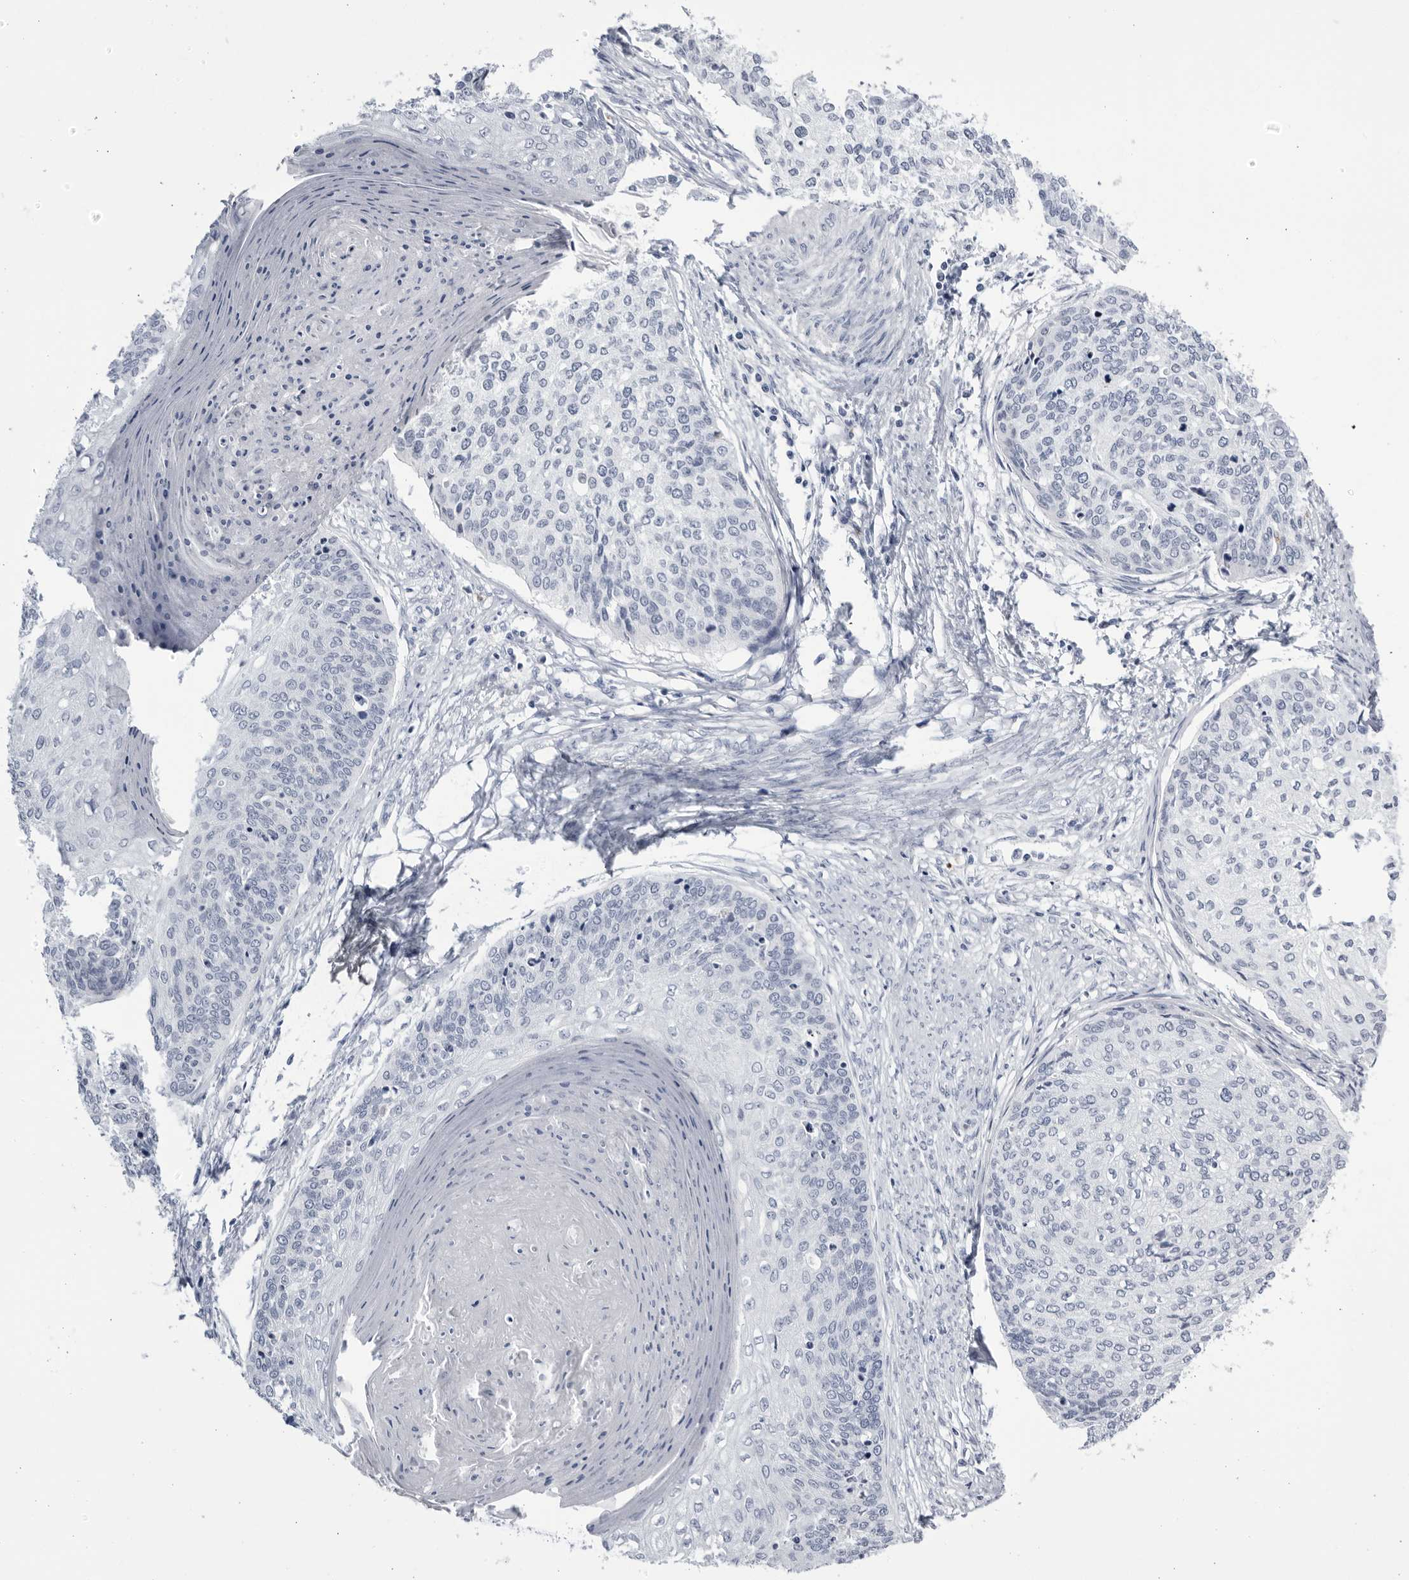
{"staining": {"intensity": "negative", "quantity": "none", "location": "none"}, "tissue": "cervical cancer", "cell_type": "Tumor cells", "image_type": "cancer", "snomed": [{"axis": "morphology", "description": "Squamous cell carcinoma, NOS"}, {"axis": "topography", "description": "Cervix"}], "caption": "IHC of human cervical squamous cell carcinoma reveals no expression in tumor cells. Brightfield microscopy of IHC stained with DAB (brown) and hematoxylin (blue), captured at high magnification.", "gene": "CCDC181", "patient": {"sex": "female", "age": 37}}